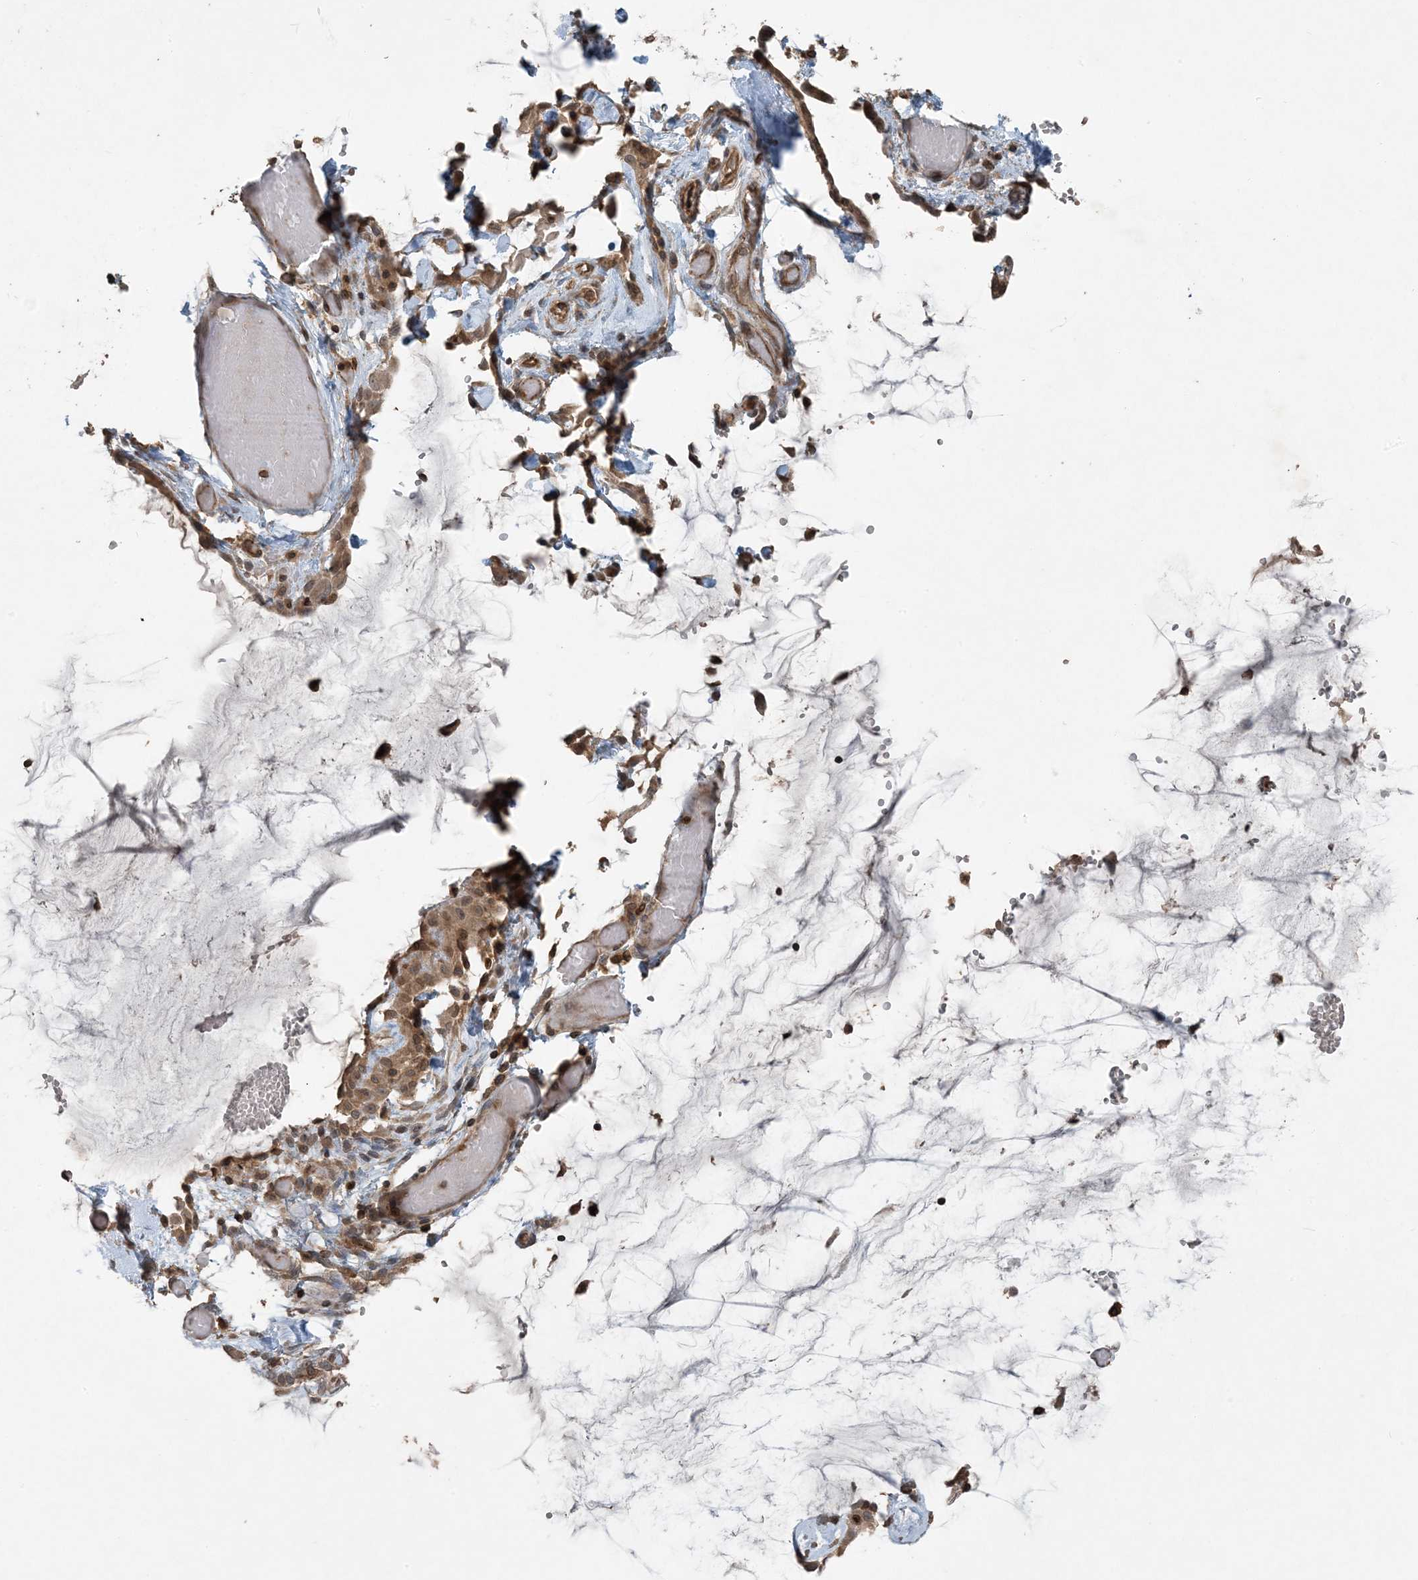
{"staining": {"intensity": "strong", "quantity": ">75%", "location": "cytoplasmic/membranous,nuclear"}, "tissue": "ovarian cancer", "cell_type": "Tumor cells", "image_type": "cancer", "snomed": [{"axis": "morphology", "description": "Cystadenocarcinoma, mucinous, NOS"}, {"axis": "topography", "description": "Ovary"}], "caption": "Ovarian cancer (mucinous cystadenocarcinoma) stained with DAB (3,3'-diaminobenzidine) immunohistochemistry displays high levels of strong cytoplasmic/membranous and nuclear positivity in approximately >75% of tumor cells.", "gene": "ZFAND2B", "patient": {"sex": "female", "age": 39}}